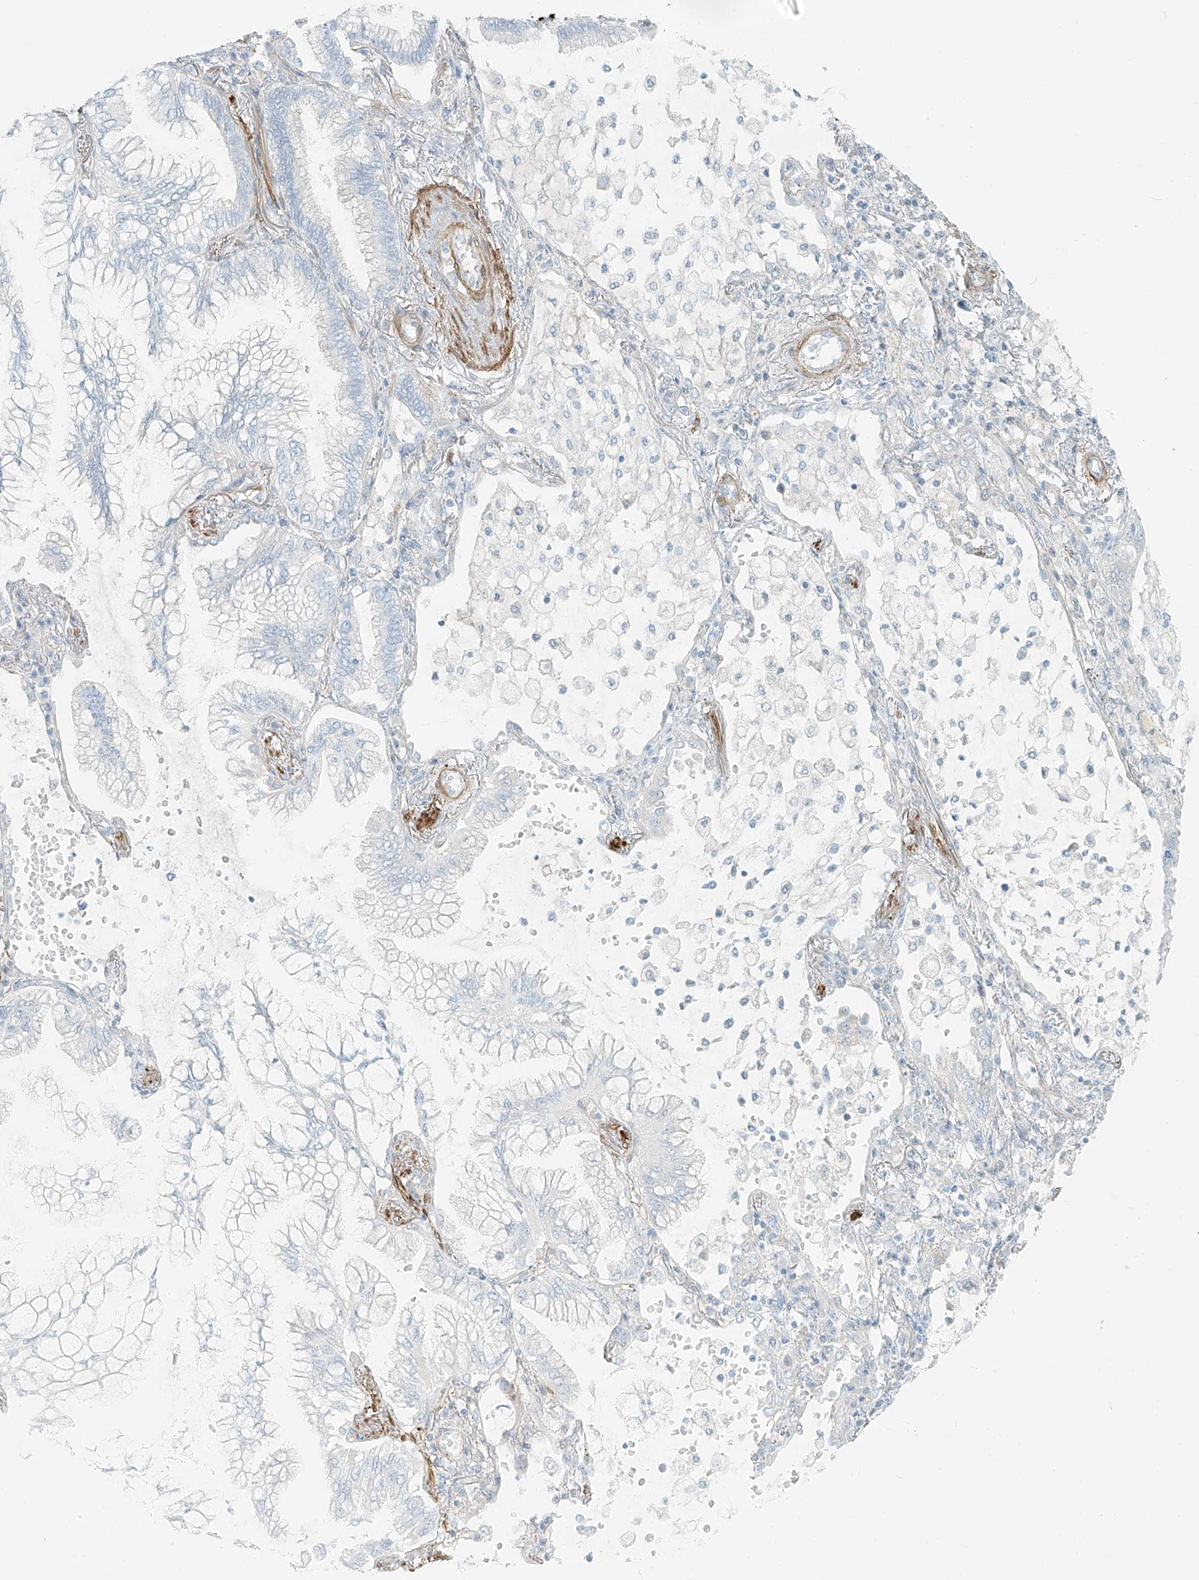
{"staining": {"intensity": "negative", "quantity": "none", "location": "none"}, "tissue": "lung cancer", "cell_type": "Tumor cells", "image_type": "cancer", "snomed": [{"axis": "morphology", "description": "Adenocarcinoma, NOS"}, {"axis": "topography", "description": "Lung"}], "caption": "A micrograph of lung adenocarcinoma stained for a protein displays no brown staining in tumor cells.", "gene": "SMCP", "patient": {"sex": "female", "age": 70}}